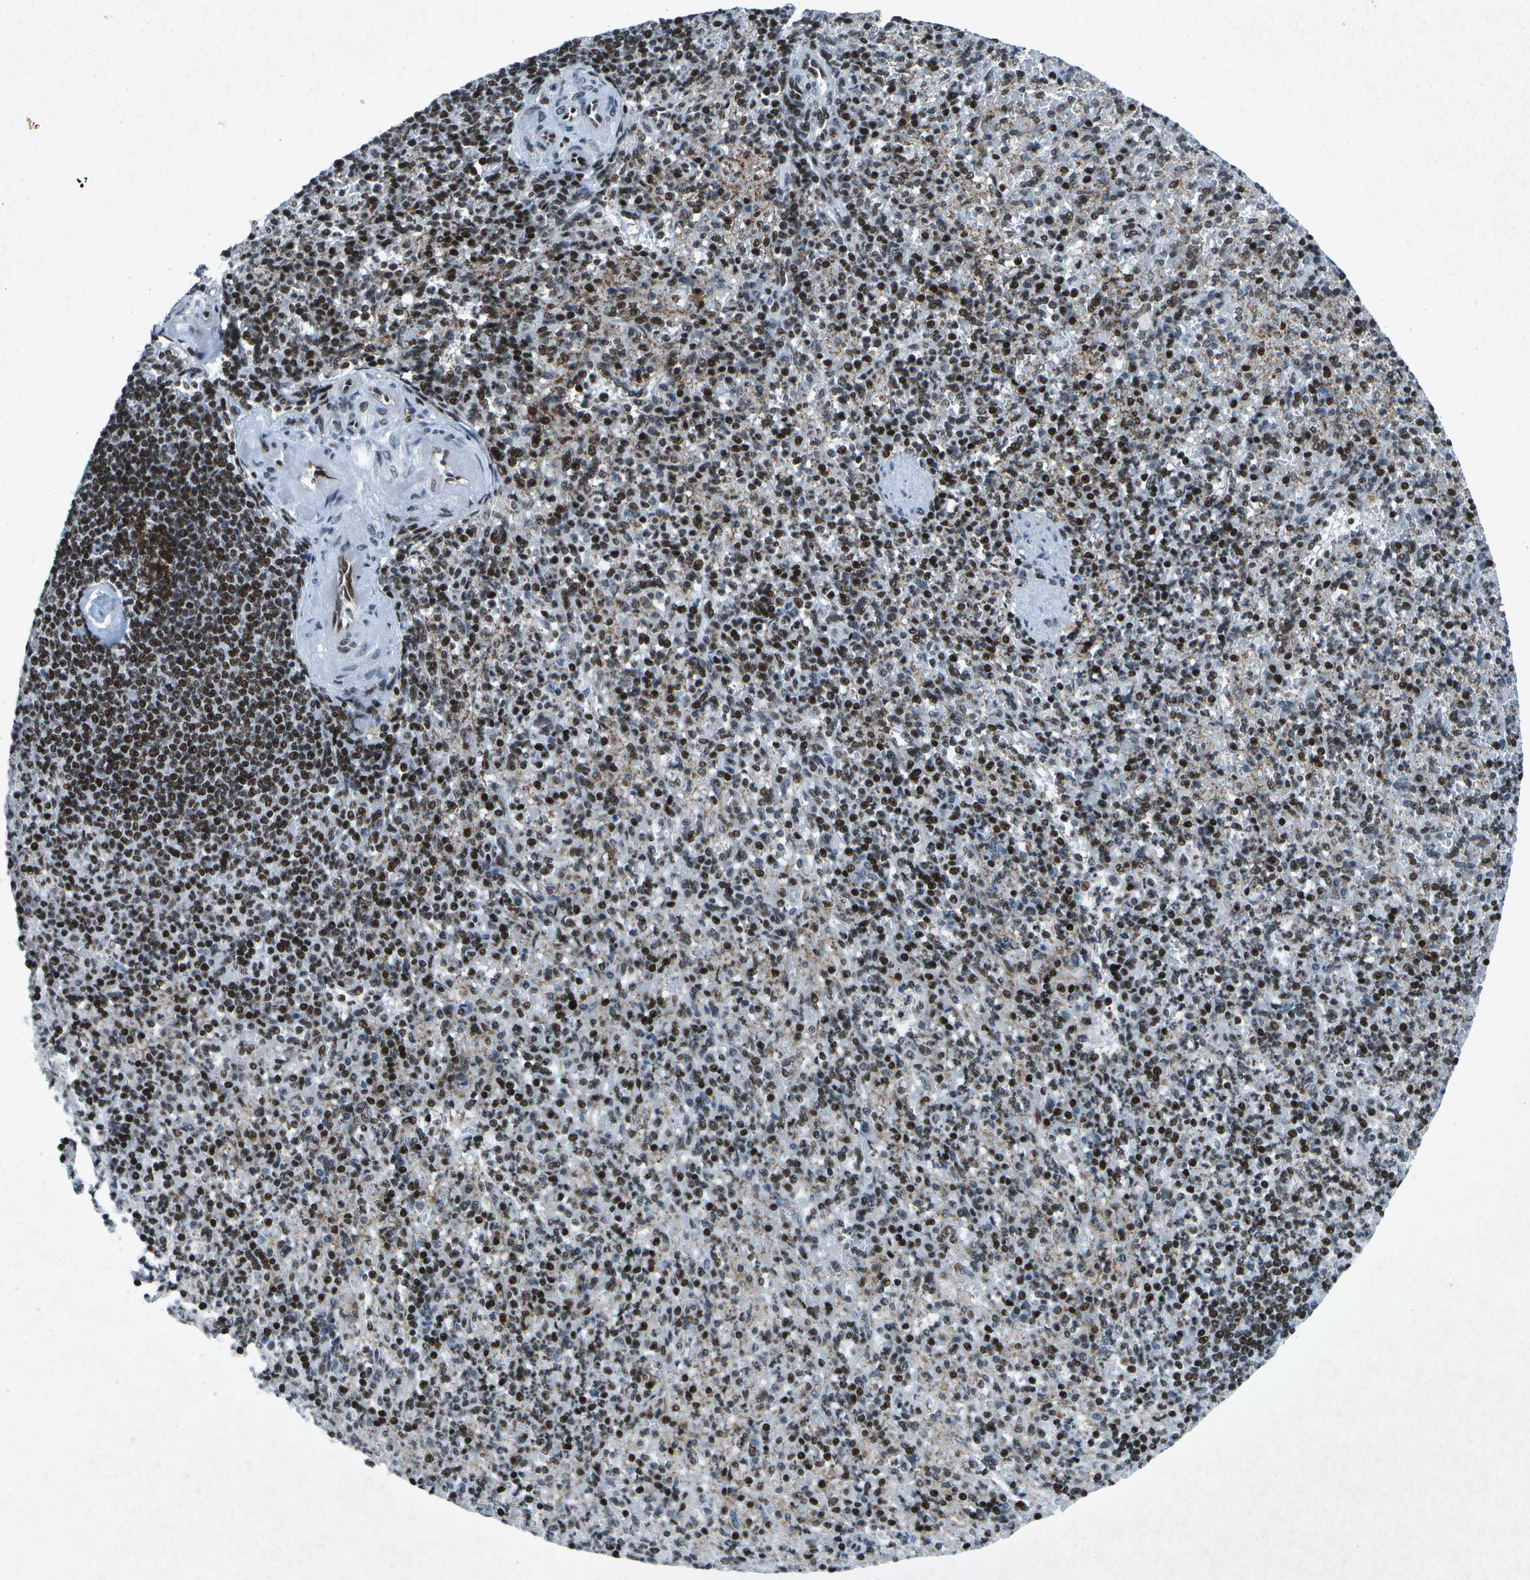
{"staining": {"intensity": "strong", "quantity": "25%-75%", "location": "nuclear"}, "tissue": "spleen", "cell_type": "Cells in red pulp", "image_type": "normal", "snomed": [{"axis": "morphology", "description": "Normal tissue, NOS"}, {"axis": "topography", "description": "Spleen"}], "caption": "Normal spleen reveals strong nuclear positivity in about 25%-75% of cells in red pulp (Stains: DAB (3,3'-diaminobenzidine) in brown, nuclei in blue, Microscopy: brightfield microscopy at high magnification)..", "gene": "MTA2", "patient": {"sex": "female", "age": 74}}